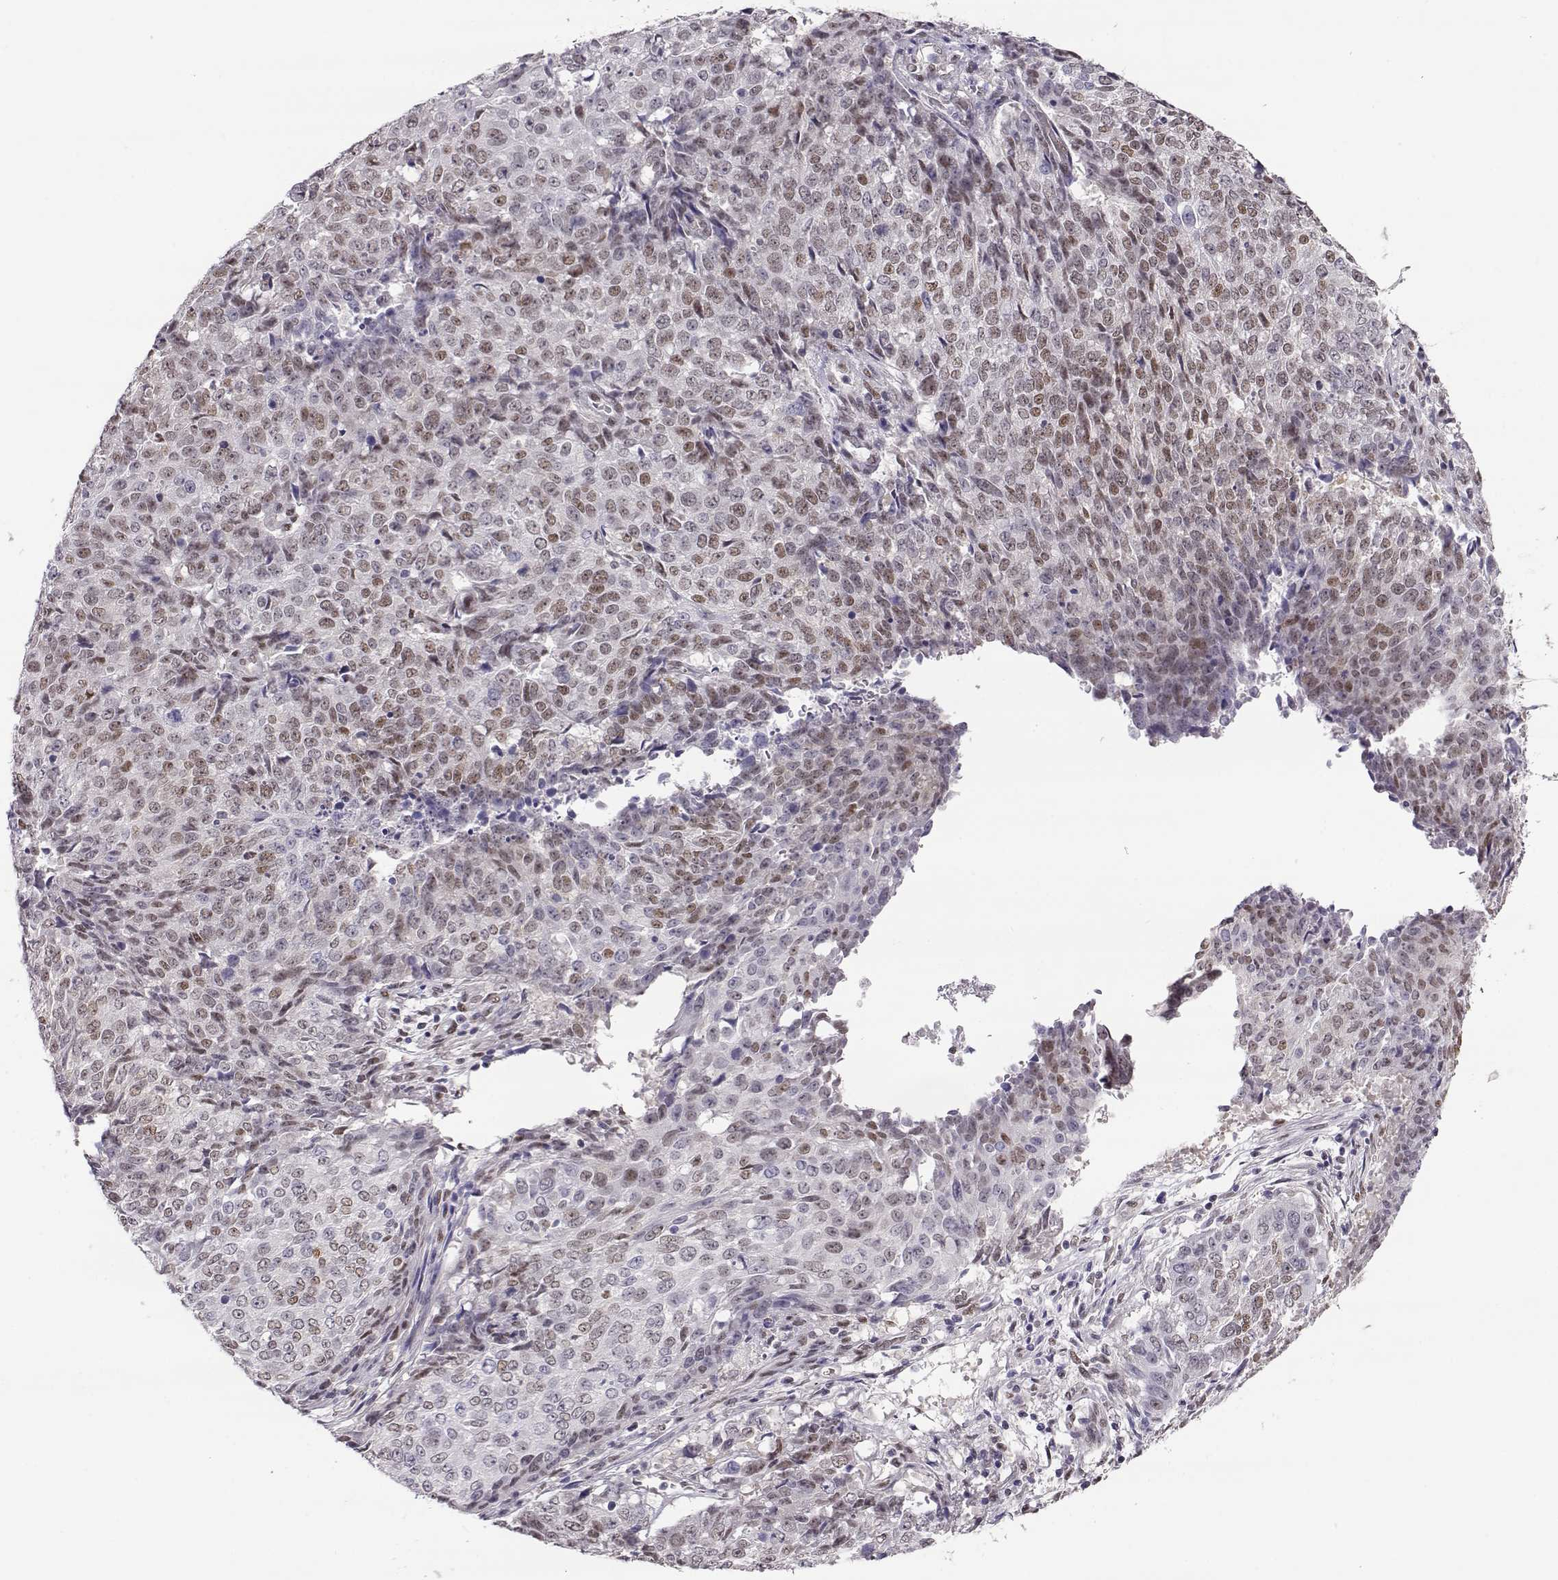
{"staining": {"intensity": "weak", "quantity": "25%-75%", "location": "nuclear"}, "tissue": "lung cancer", "cell_type": "Tumor cells", "image_type": "cancer", "snomed": [{"axis": "morphology", "description": "Normal tissue, NOS"}, {"axis": "morphology", "description": "Squamous cell carcinoma, NOS"}, {"axis": "topography", "description": "Bronchus"}, {"axis": "topography", "description": "Lung"}], "caption": "There is low levels of weak nuclear expression in tumor cells of lung cancer (squamous cell carcinoma), as demonstrated by immunohistochemical staining (brown color).", "gene": "POLI", "patient": {"sex": "male", "age": 64}}